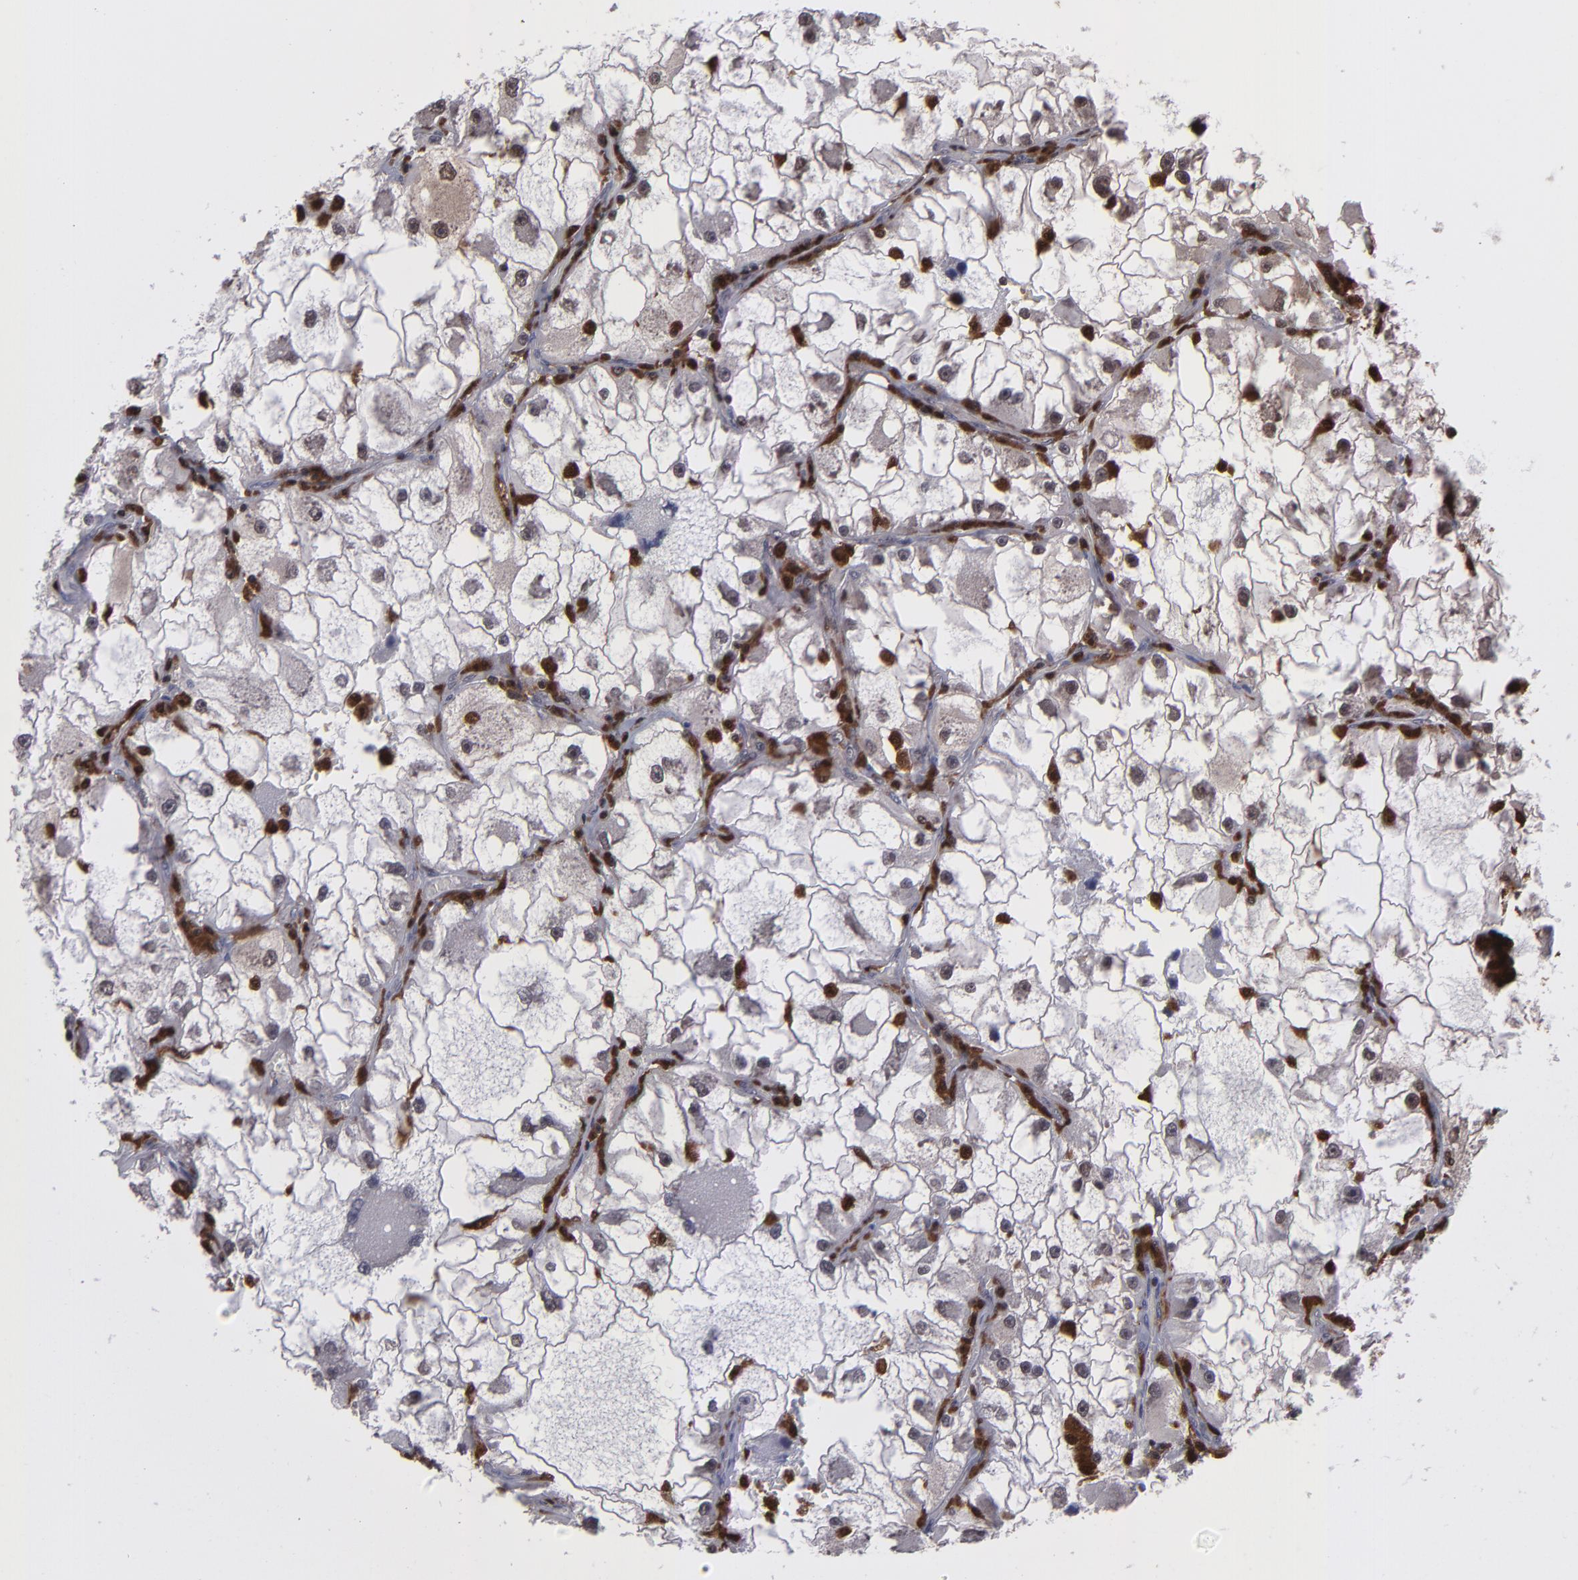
{"staining": {"intensity": "weak", "quantity": "25%-75%", "location": "cytoplasmic/membranous,nuclear"}, "tissue": "renal cancer", "cell_type": "Tumor cells", "image_type": "cancer", "snomed": [{"axis": "morphology", "description": "Adenocarcinoma, NOS"}, {"axis": "topography", "description": "Kidney"}], "caption": "Renal adenocarcinoma stained for a protein shows weak cytoplasmic/membranous and nuclear positivity in tumor cells. Nuclei are stained in blue.", "gene": "GRB2", "patient": {"sex": "female", "age": 73}}